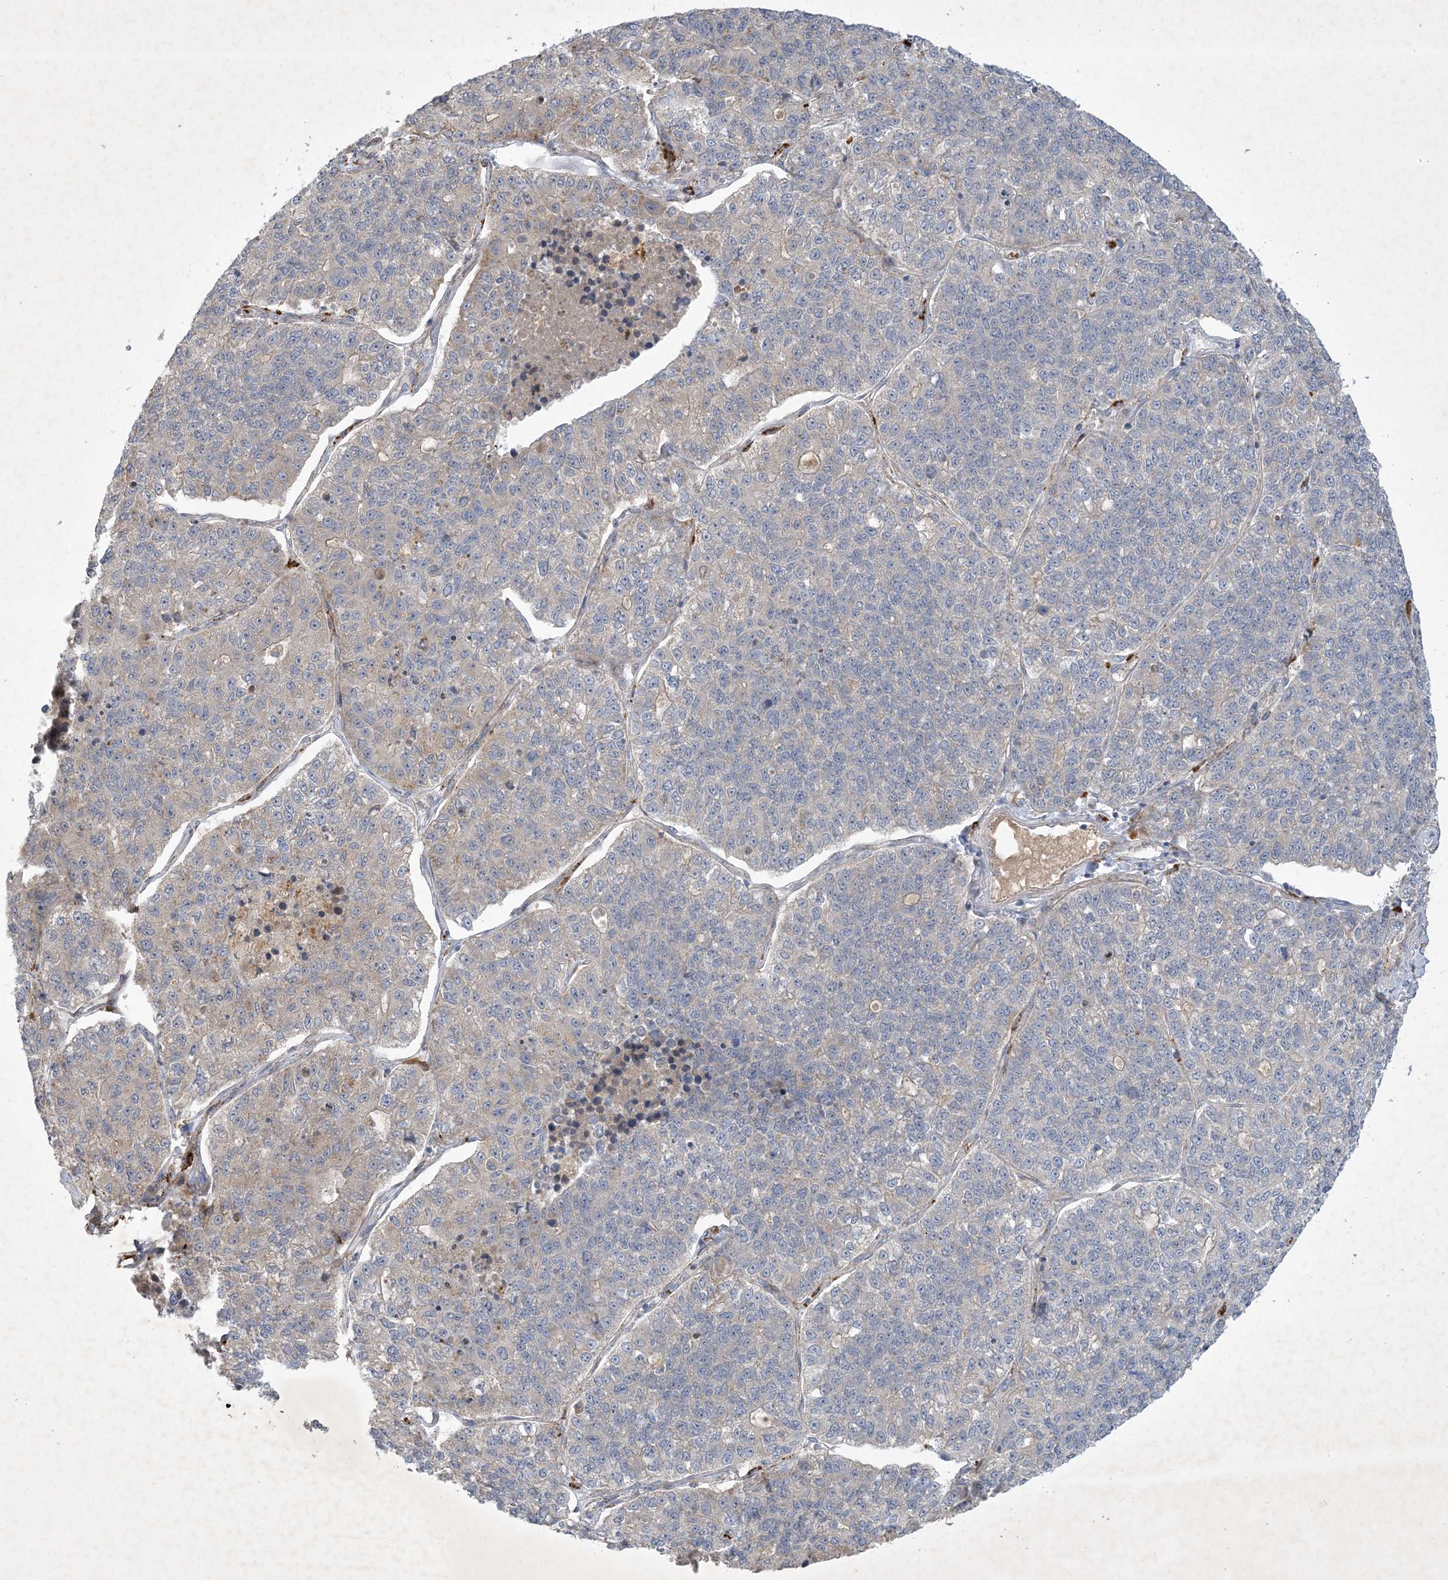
{"staining": {"intensity": "negative", "quantity": "none", "location": "none"}, "tissue": "lung cancer", "cell_type": "Tumor cells", "image_type": "cancer", "snomed": [{"axis": "morphology", "description": "Adenocarcinoma, NOS"}, {"axis": "topography", "description": "Lung"}], "caption": "The image exhibits no staining of tumor cells in adenocarcinoma (lung). (DAB (3,3'-diaminobenzidine) IHC visualized using brightfield microscopy, high magnification).", "gene": "MRPS18A", "patient": {"sex": "male", "age": 49}}